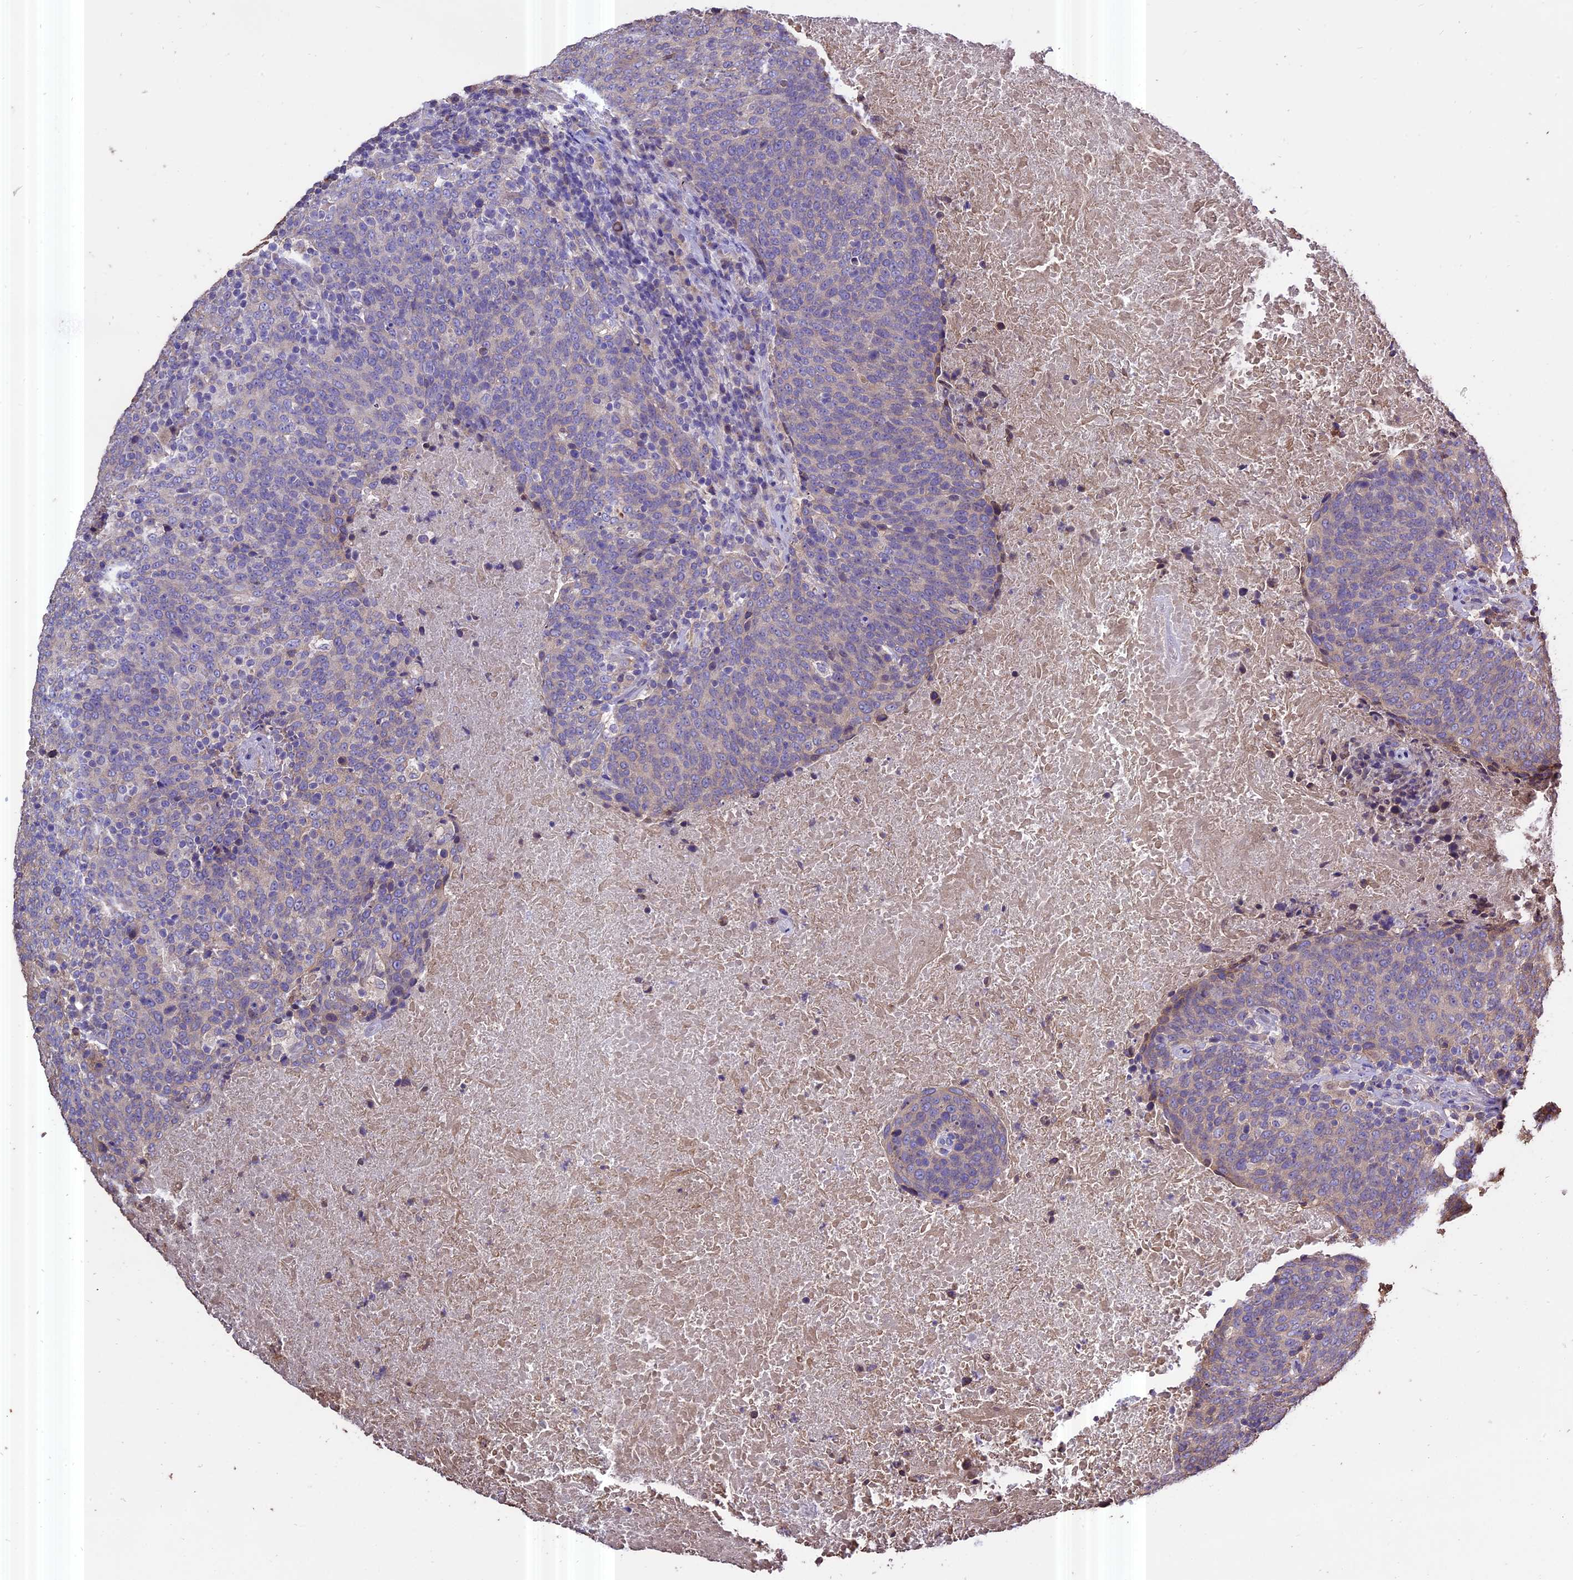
{"staining": {"intensity": "negative", "quantity": "none", "location": "none"}, "tissue": "head and neck cancer", "cell_type": "Tumor cells", "image_type": "cancer", "snomed": [{"axis": "morphology", "description": "Squamous cell carcinoma, NOS"}, {"axis": "morphology", "description": "Squamous cell carcinoma, metastatic, NOS"}, {"axis": "topography", "description": "Lymph node"}, {"axis": "topography", "description": "Head-Neck"}], "caption": "An IHC micrograph of metastatic squamous cell carcinoma (head and neck) is shown. There is no staining in tumor cells of metastatic squamous cell carcinoma (head and neck).", "gene": "PGPEP1L", "patient": {"sex": "male", "age": 62}}